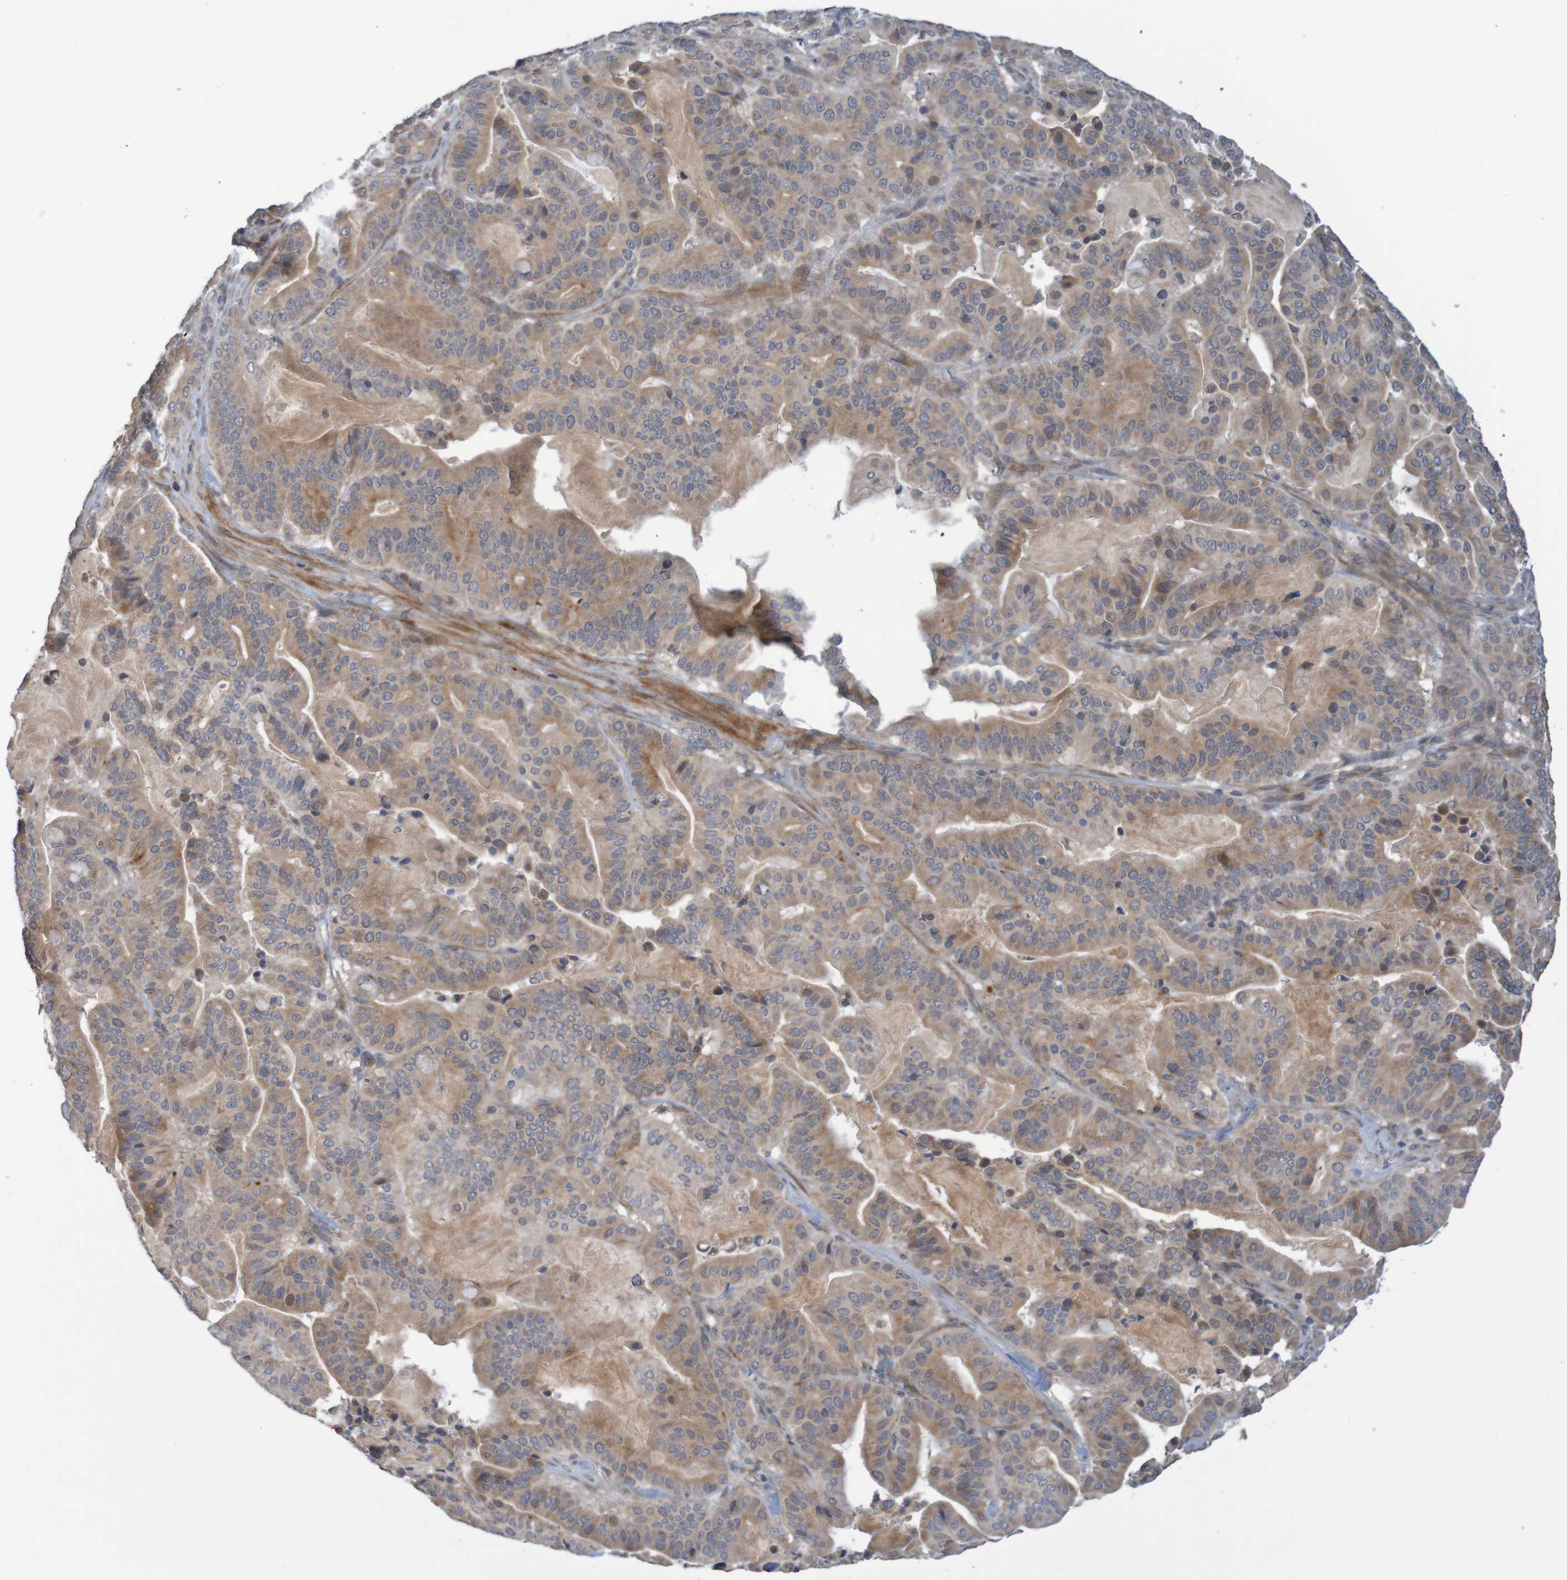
{"staining": {"intensity": "weak", "quantity": ">75%", "location": "cytoplasmic/membranous"}, "tissue": "pancreatic cancer", "cell_type": "Tumor cells", "image_type": "cancer", "snomed": [{"axis": "morphology", "description": "Adenocarcinoma, NOS"}, {"axis": "topography", "description": "Pancreas"}], "caption": "The image reveals staining of pancreatic adenocarcinoma, revealing weak cytoplasmic/membranous protein expression (brown color) within tumor cells. (Brightfield microscopy of DAB IHC at high magnification).", "gene": "ANKK1", "patient": {"sex": "male", "age": 63}}